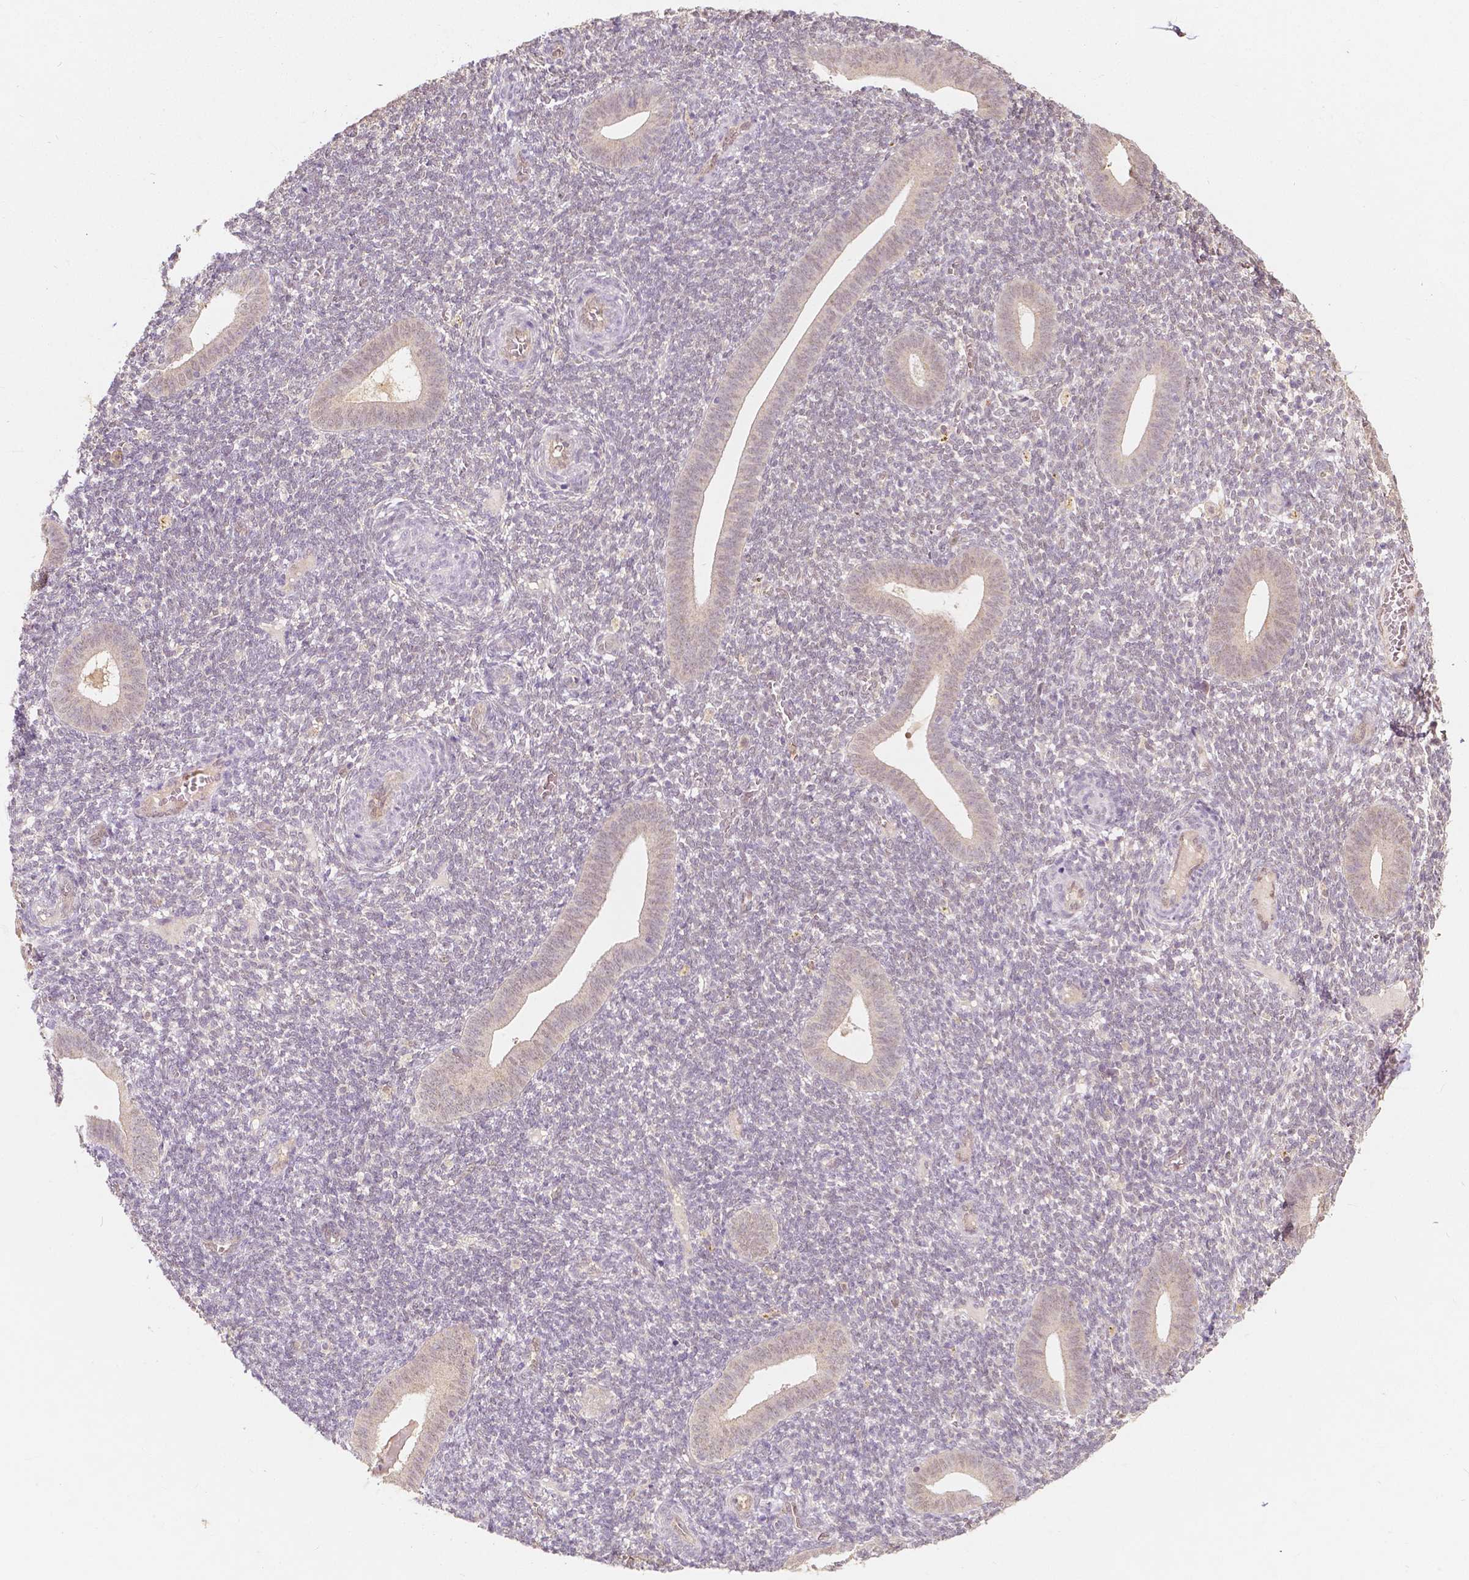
{"staining": {"intensity": "negative", "quantity": "none", "location": "none"}, "tissue": "endometrium", "cell_type": "Cells in endometrial stroma", "image_type": "normal", "snomed": [{"axis": "morphology", "description": "Normal tissue, NOS"}, {"axis": "topography", "description": "Endometrium"}], "caption": "Histopathology image shows no protein staining in cells in endometrial stroma of normal endometrium. (DAB (3,3'-diaminobenzidine) immunohistochemistry (IHC) with hematoxylin counter stain).", "gene": "NAPRT", "patient": {"sex": "female", "age": 25}}